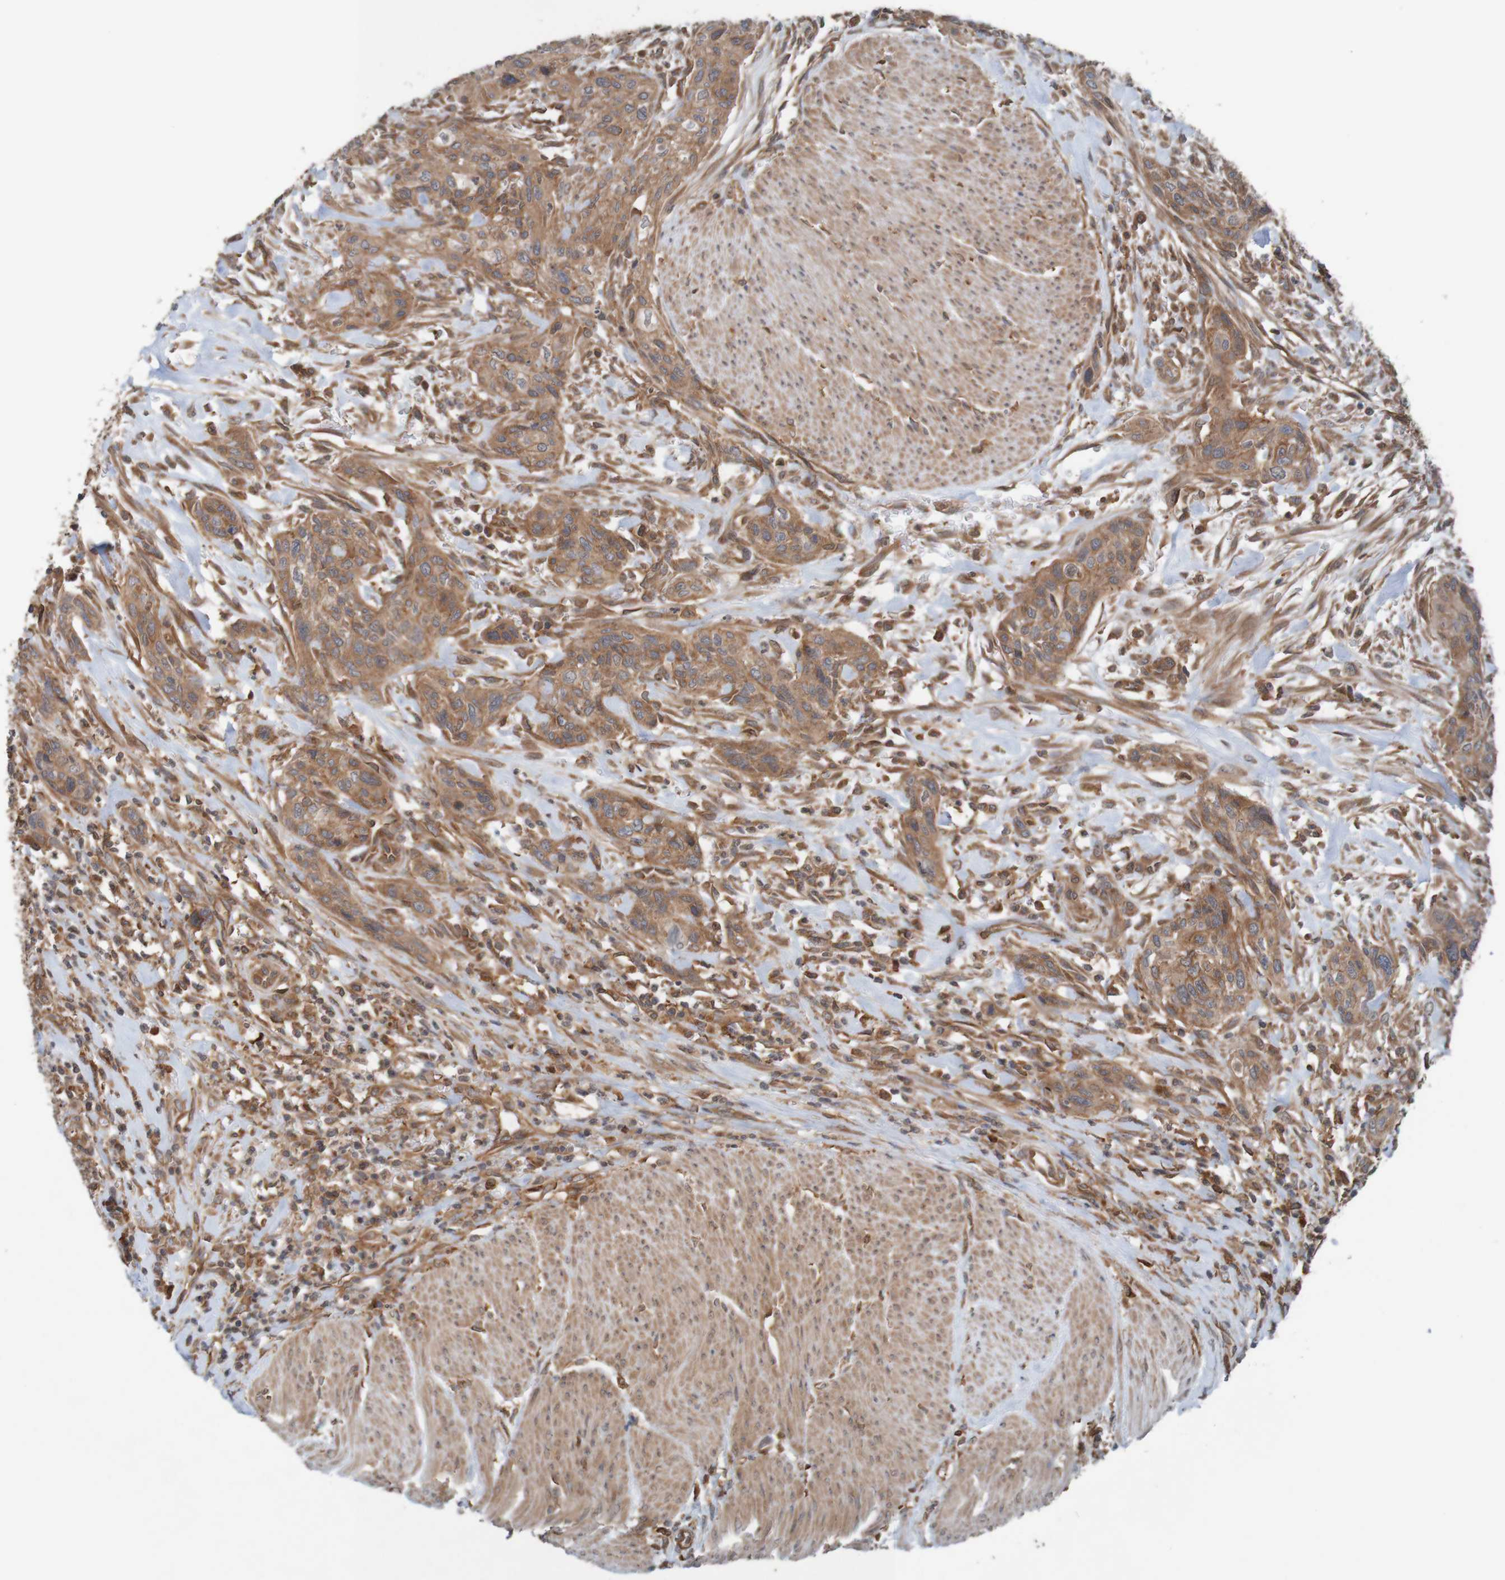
{"staining": {"intensity": "moderate", "quantity": ">75%", "location": "cytoplasmic/membranous"}, "tissue": "urothelial cancer", "cell_type": "Tumor cells", "image_type": "cancer", "snomed": [{"axis": "morphology", "description": "Urothelial carcinoma, High grade"}, {"axis": "topography", "description": "Urinary bladder"}], "caption": "Immunohistochemical staining of high-grade urothelial carcinoma displays medium levels of moderate cytoplasmic/membranous positivity in about >75% of tumor cells.", "gene": "ARHGEF11", "patient": {"sex": "male", "age": 35}}